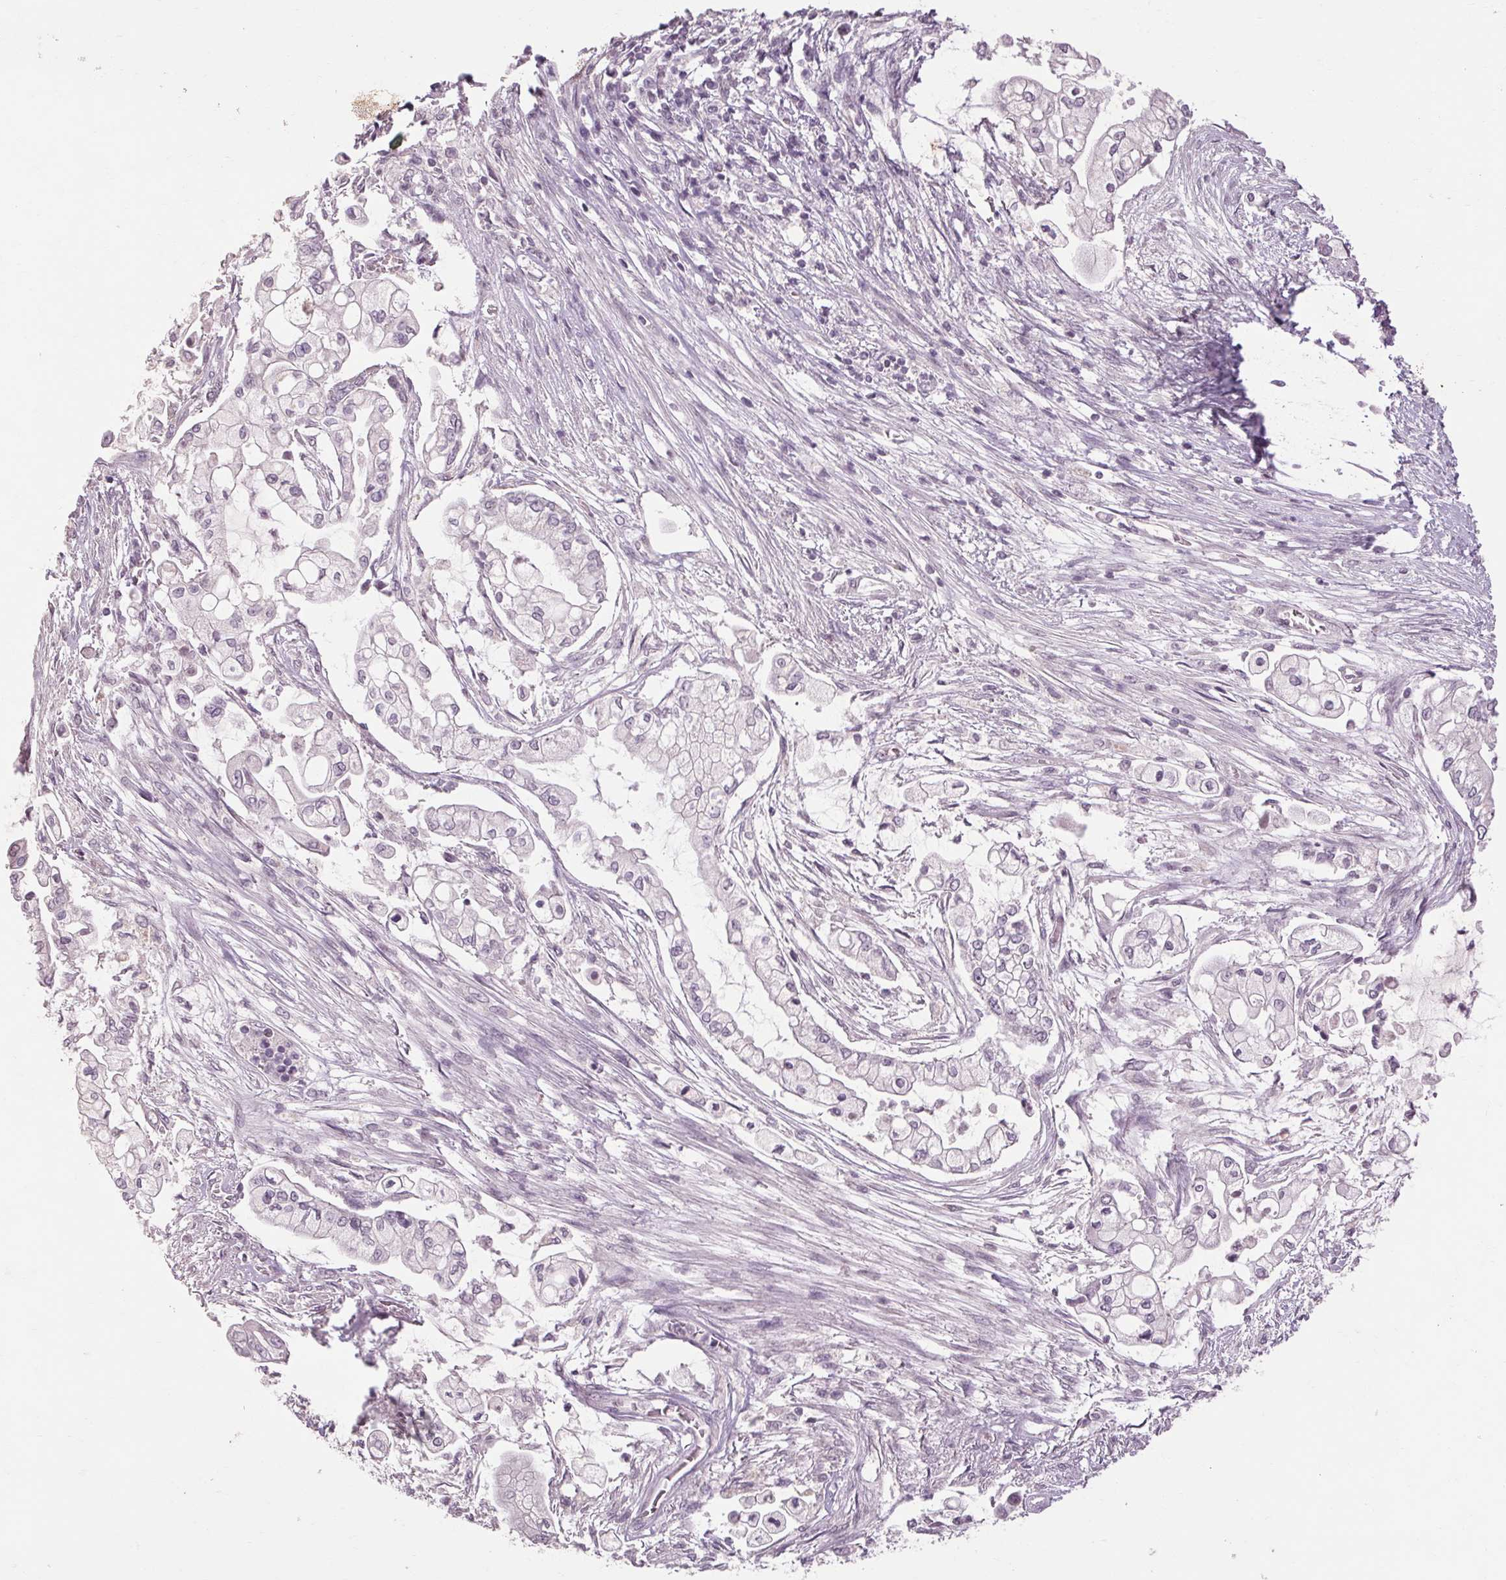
{"staining": {"intensity": "negative", "quantity": "none", "location": "none"}, "tissue": "pancreatic cancer", "cell_type": "Tumor cells", "image_type": "cancer", "snomed": [{"axis": "morphology", "description": "Adenocarcinoma, NOS"}, {"axis": "topography", "description": "Pancreas"}], "caption": "The IHC photomicrograph has no significant staining in tumor cells of pancreatic cancer tissue. Brightfield microscopy of immunohistochemistry (IHC) stained with DAB (3,3'-diaminobenzidine) (brown) and hematoxylin (blue), captured at high magnification.", "gene": "POMC", "patient": {"sex": "female", "age": 69}}